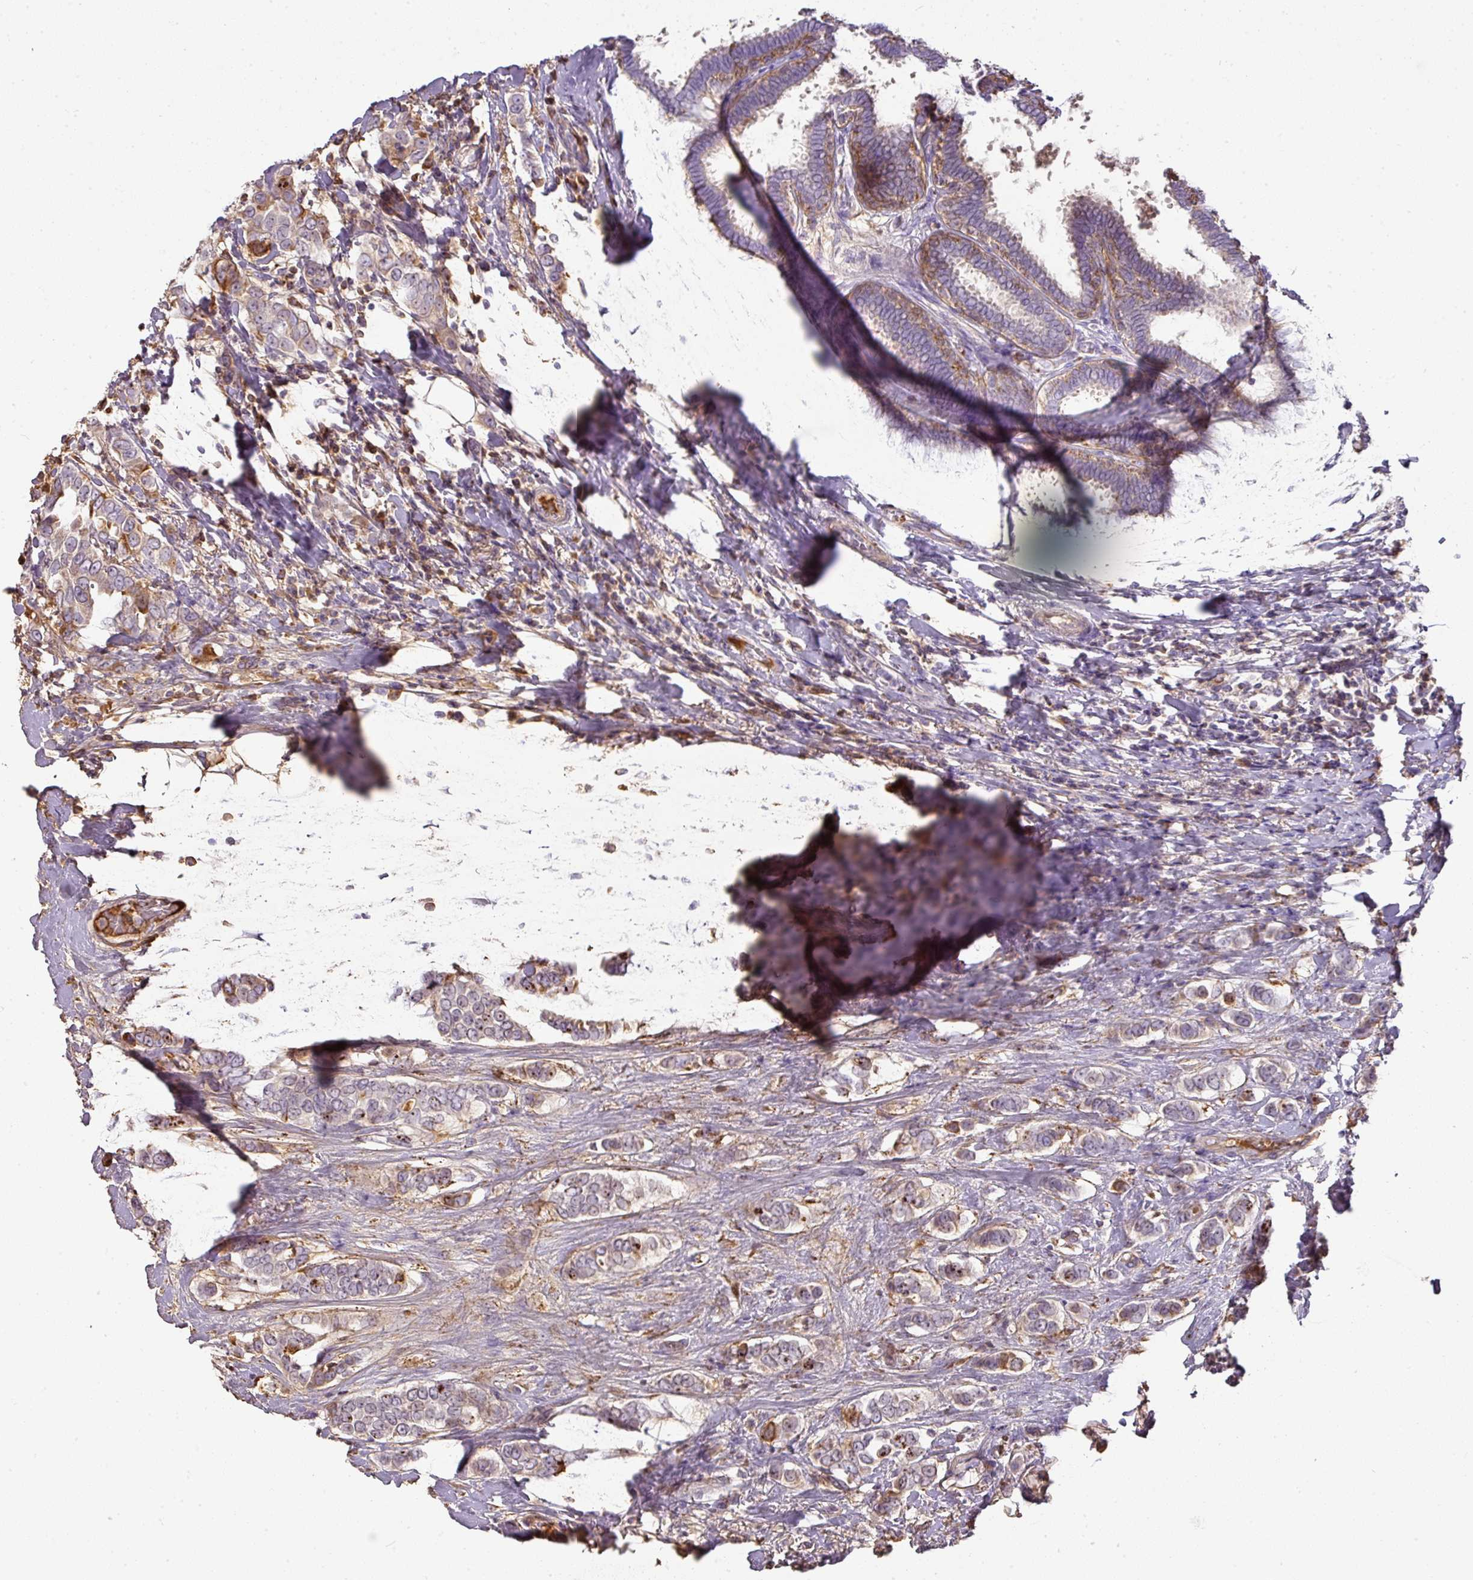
{"staining": {"intensity": "moderate", "quantity": "<25%", "location": "cytoplasmic/membranous"}, "tissue": "breast cancer", "cell_type": "Tumor cells", "image_type": "cancer", "snomed": [{"axis": "morphology", "description": "Lobular carcinoma"}, {"axis": "topography", "description": "Breast"}], "caption": "Moderate cytoplasmic/membranous staining for a protein is appreciated in approximately <25% of tumor cells of breast lobular carcinoma using IHC.", "gene": "CCZ1", "patient": {"sex": "female", "age": 51}}